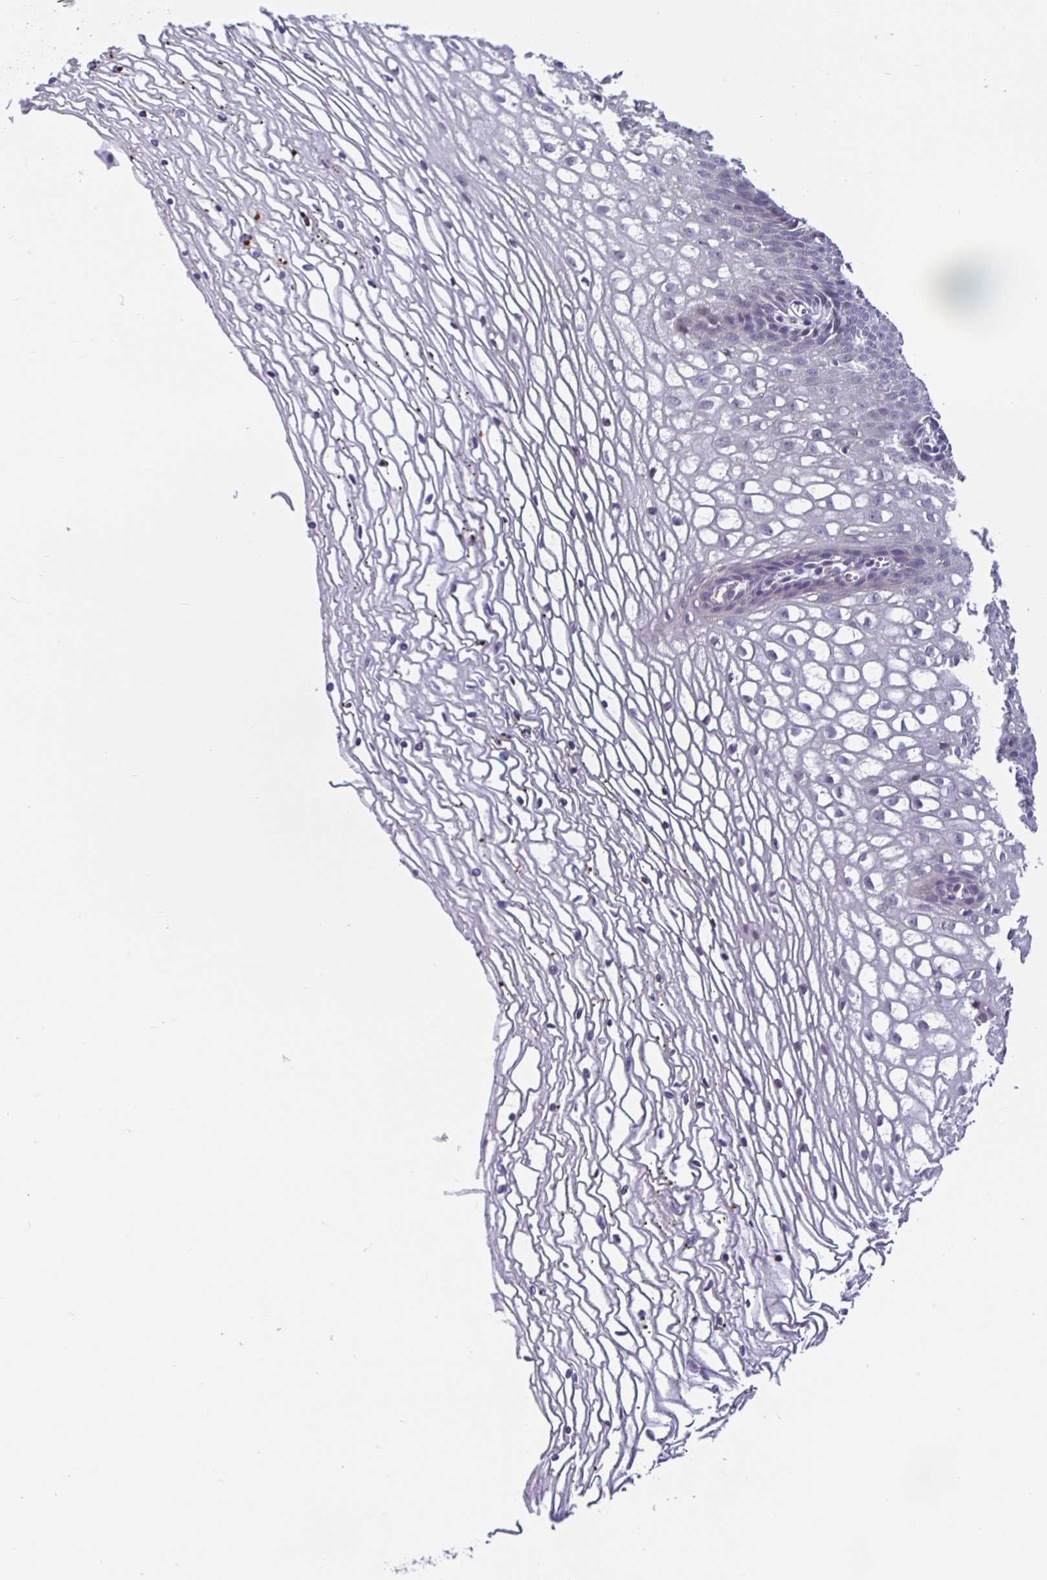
{"staining": {"intensity": "negative", "quantity": "none", "location": "none"}, "tissue": "cervix", "cell_type": "Glandular cells", "image_type": "normal", "snomed": [{"axis": "morphology", "description": "Normal tissue, NOS"}, {"axis": "topography", "description": "Cervix"}], "caption": "Protein analysis of benign cervix shows no significant expression in glandular cells. (Brightfield microscopy of DAB (3,3'-diaminobenzidine) IHC at high magnification).", "gene": "SATB1", "patient": {"sex": "female", "age": 36}}